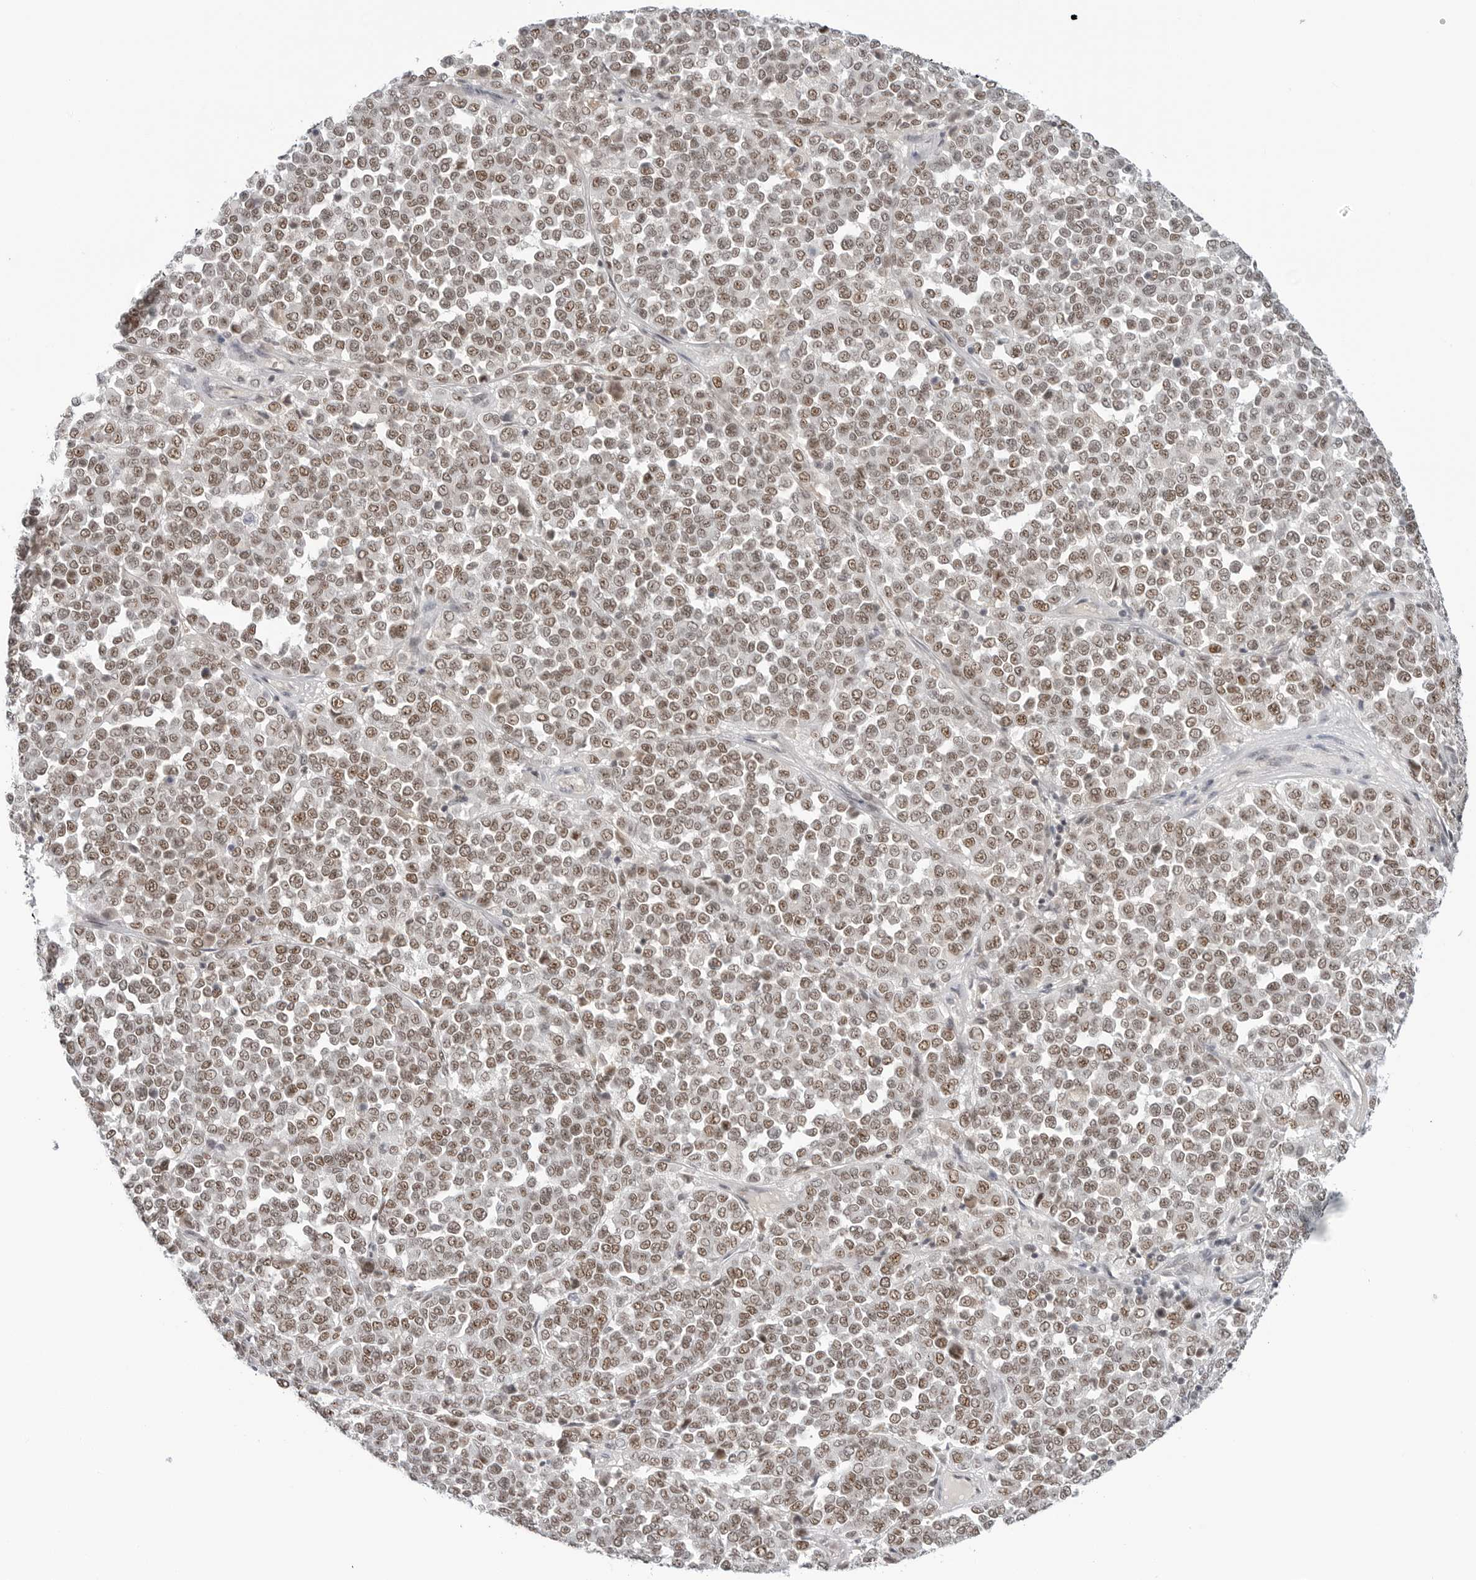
{"staining": {"intensity": "moderate", "quantity": ">75%", "location": "nuclear"}, "tissue": "melanoma", "cell_type": "Tumor cells", "image_type": "cancer", "snomed": [{"axis": "morphology", "description": "Malignant melanoma, Metastatic site"}, {"axis": "topography", "description": "Pancreas"}], "caption": "Human malignant melanoma (metastatic site) stained with a brown dye demonstrates moderate nuclear positive staining in about >75% of tumor cells.", "gene": "WRAP53", "patient": {"sex": "female", "age": 30}}